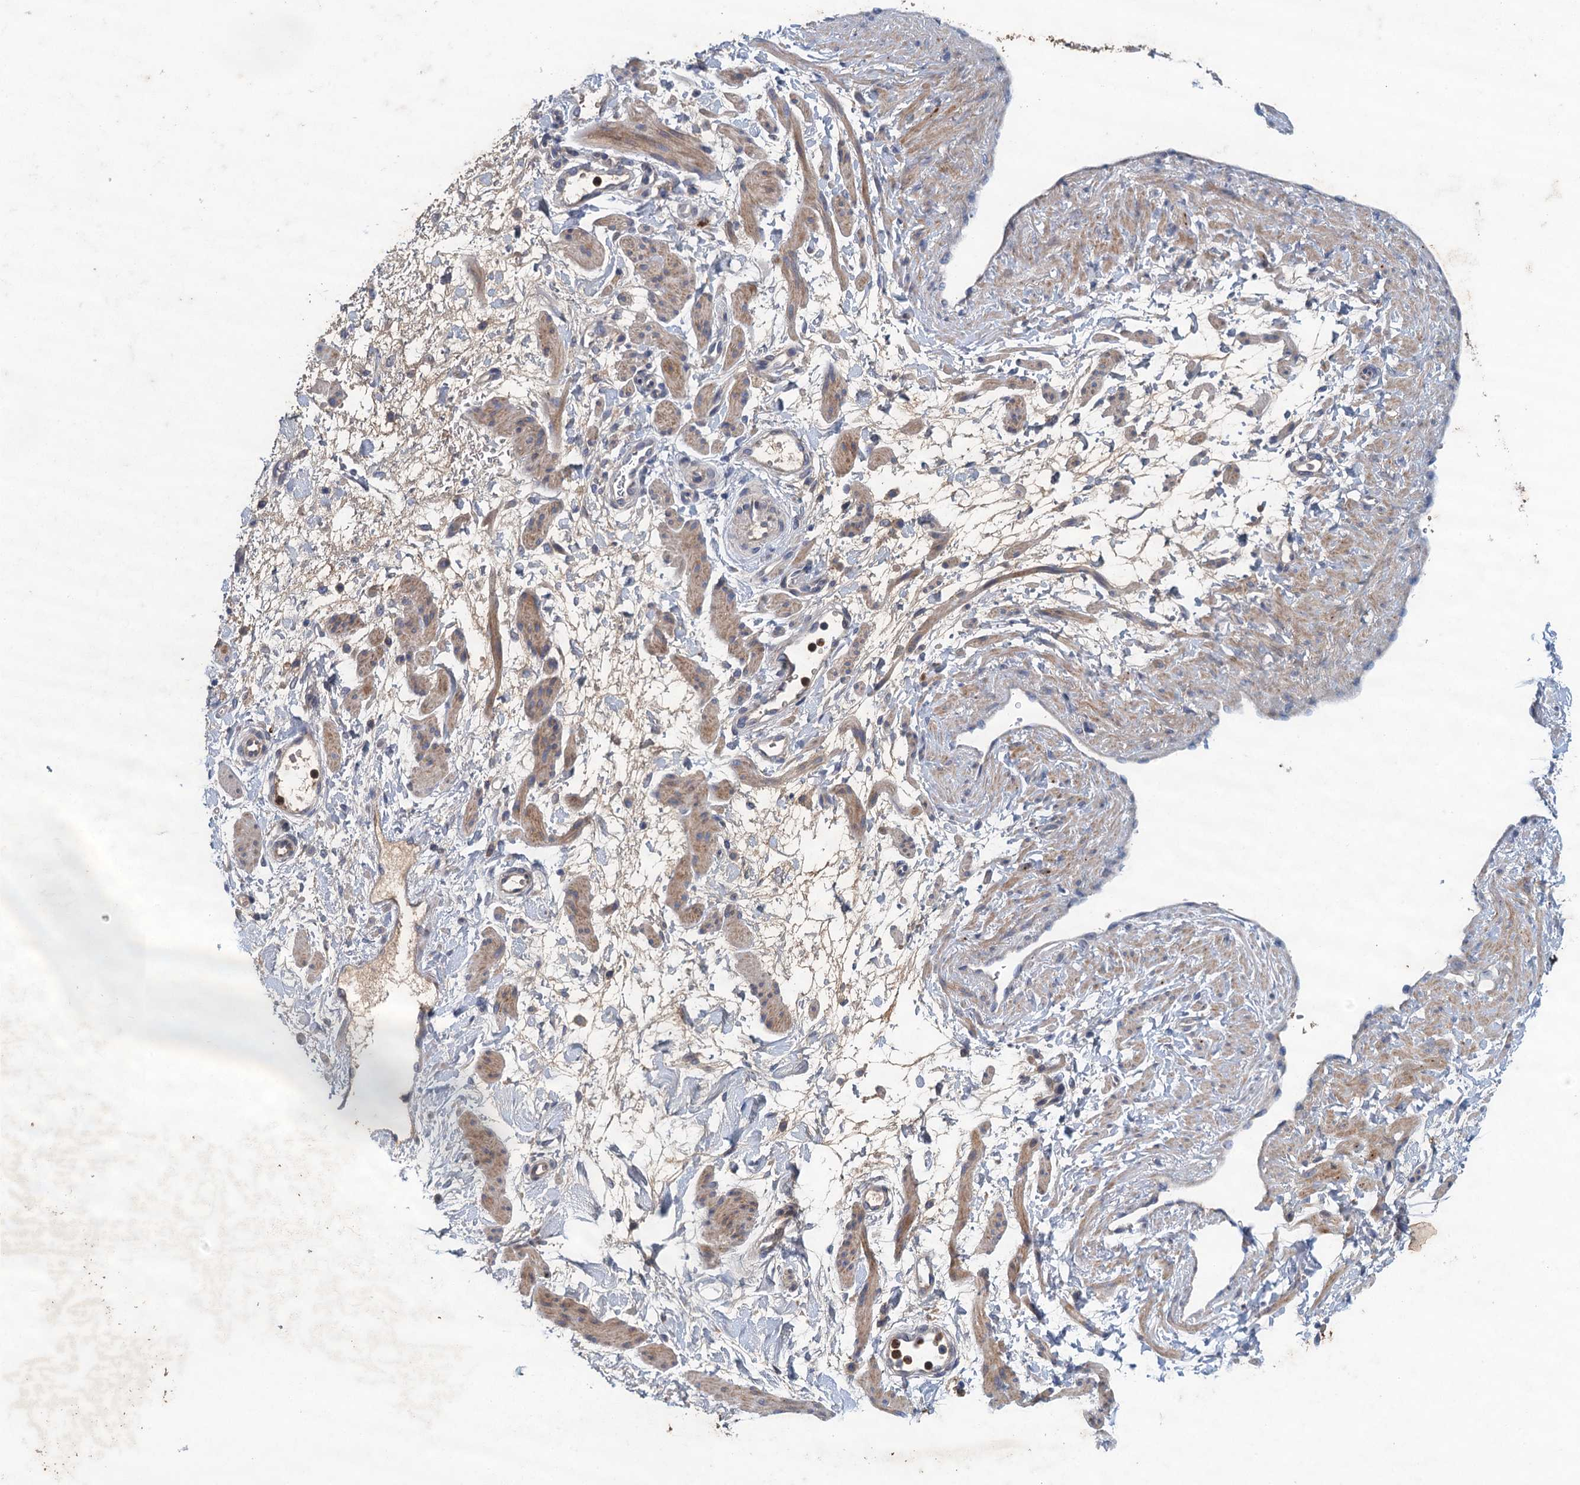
{"staining": {"intensity": "negative", "quantity": "none", "location": "none"}, "tissue": "ovarian cancer", "cell_type": "Tumor cells", "image_type": "cancer", "snomed": [{"axis": "morphology", "description": "Cystadenocarcinoma, mucinous, NOS"}, {"axis": "topography", "description": "Ovary"}], "caption": "Tumor cells are negative for brown protein staining in mucinous cystadenocarcinoma (ovarian).", "gene": "TPCN1", "patient": {"sex": "female", "age": 42}}